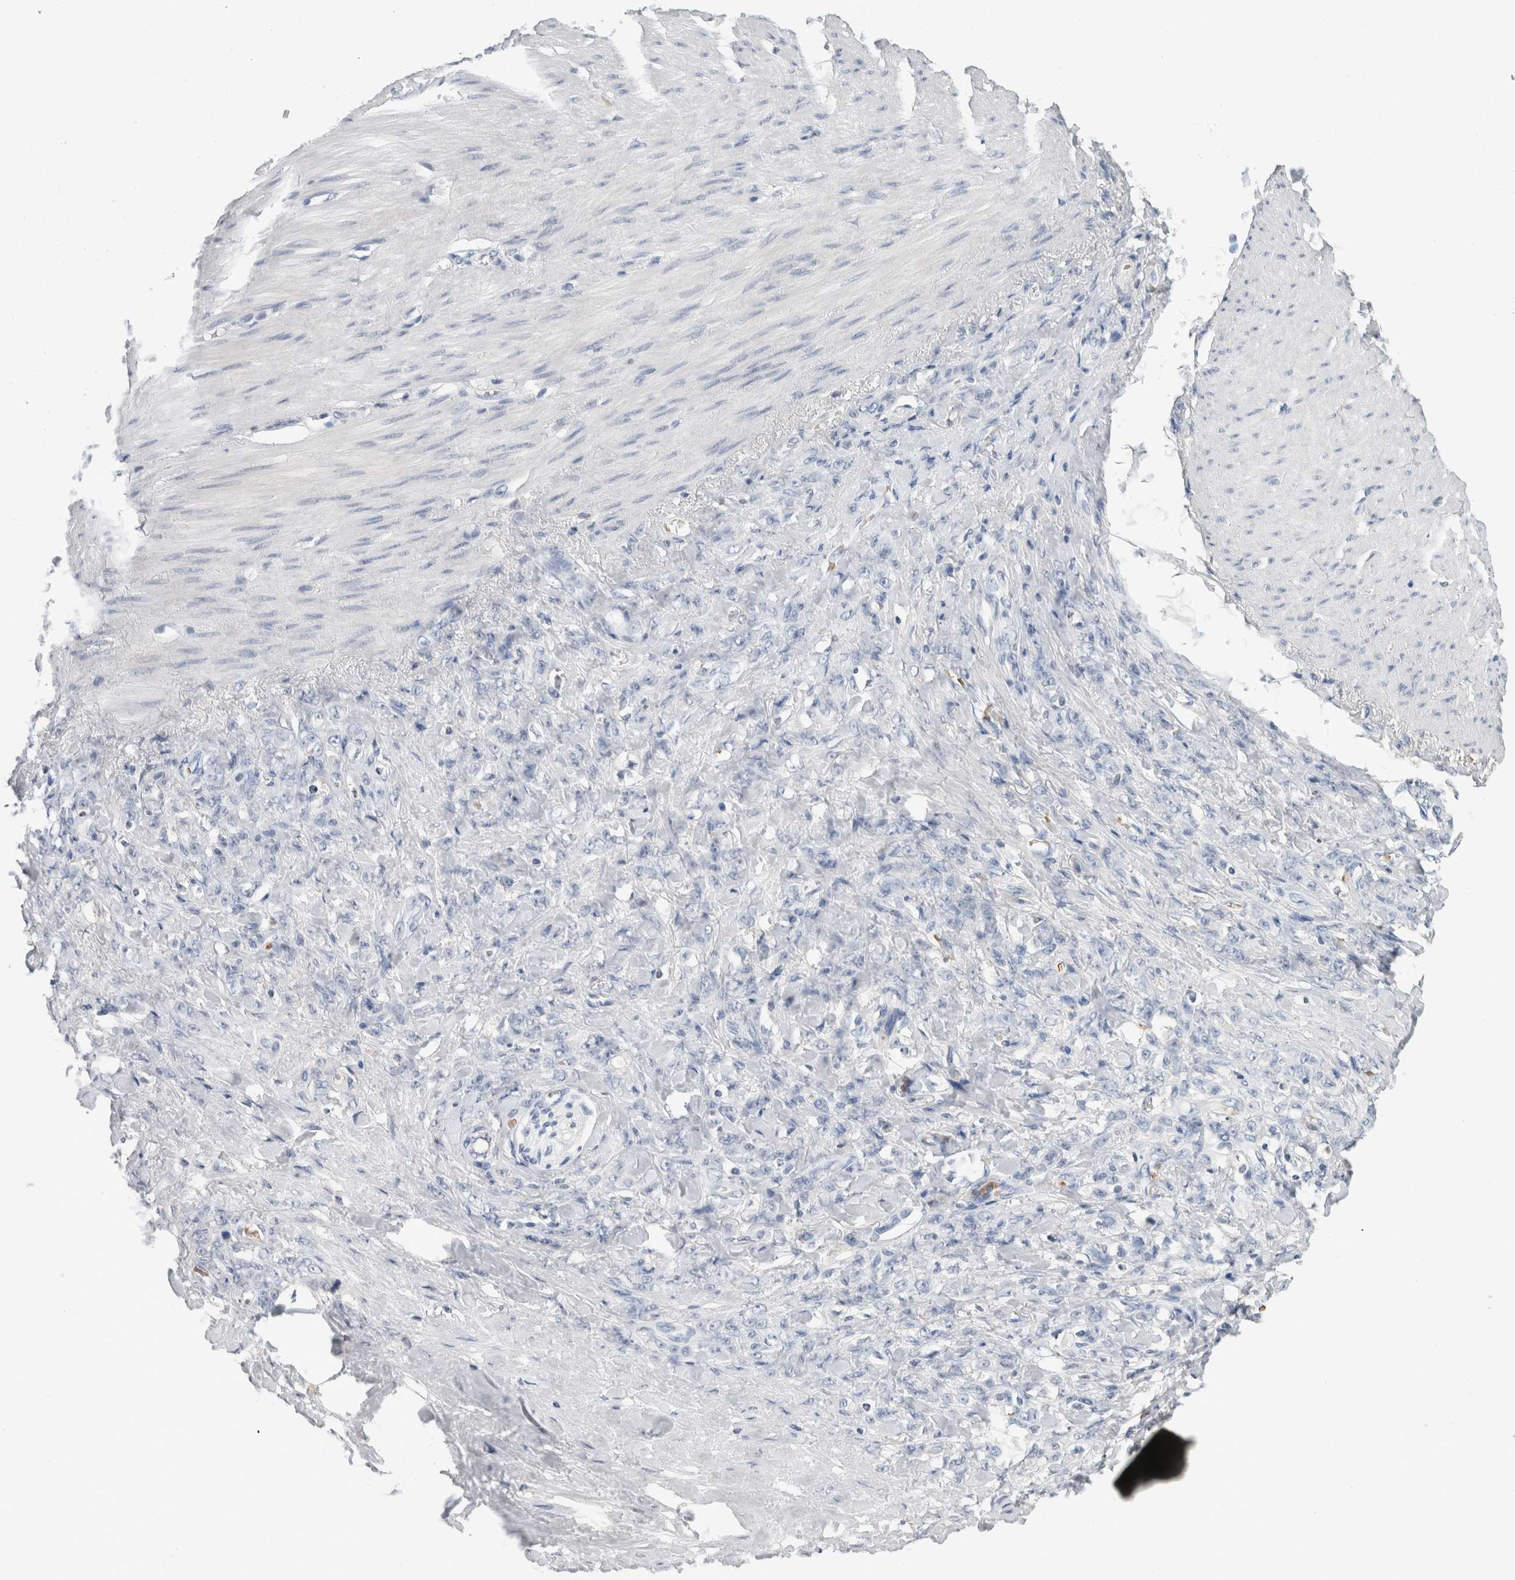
{"staining": {"intensity": "negative", "quantity": "none", "location": "none"}, "tissue": "stomach cancer", "cell_type": "Tumor cells", "image_type": "cancer", "snomed": [{"axis": "morphology", "description": "Adenocarcinoma, NOS"}, {"axis": "topography", "description": "Stomach"}], "caption": "Protein analysis of stomach cancer (adenocarcinoma) exhibits no significant positivity in tumor cells.", "gene": "CA1", "patient": {"sex": "male", "age": 82}}